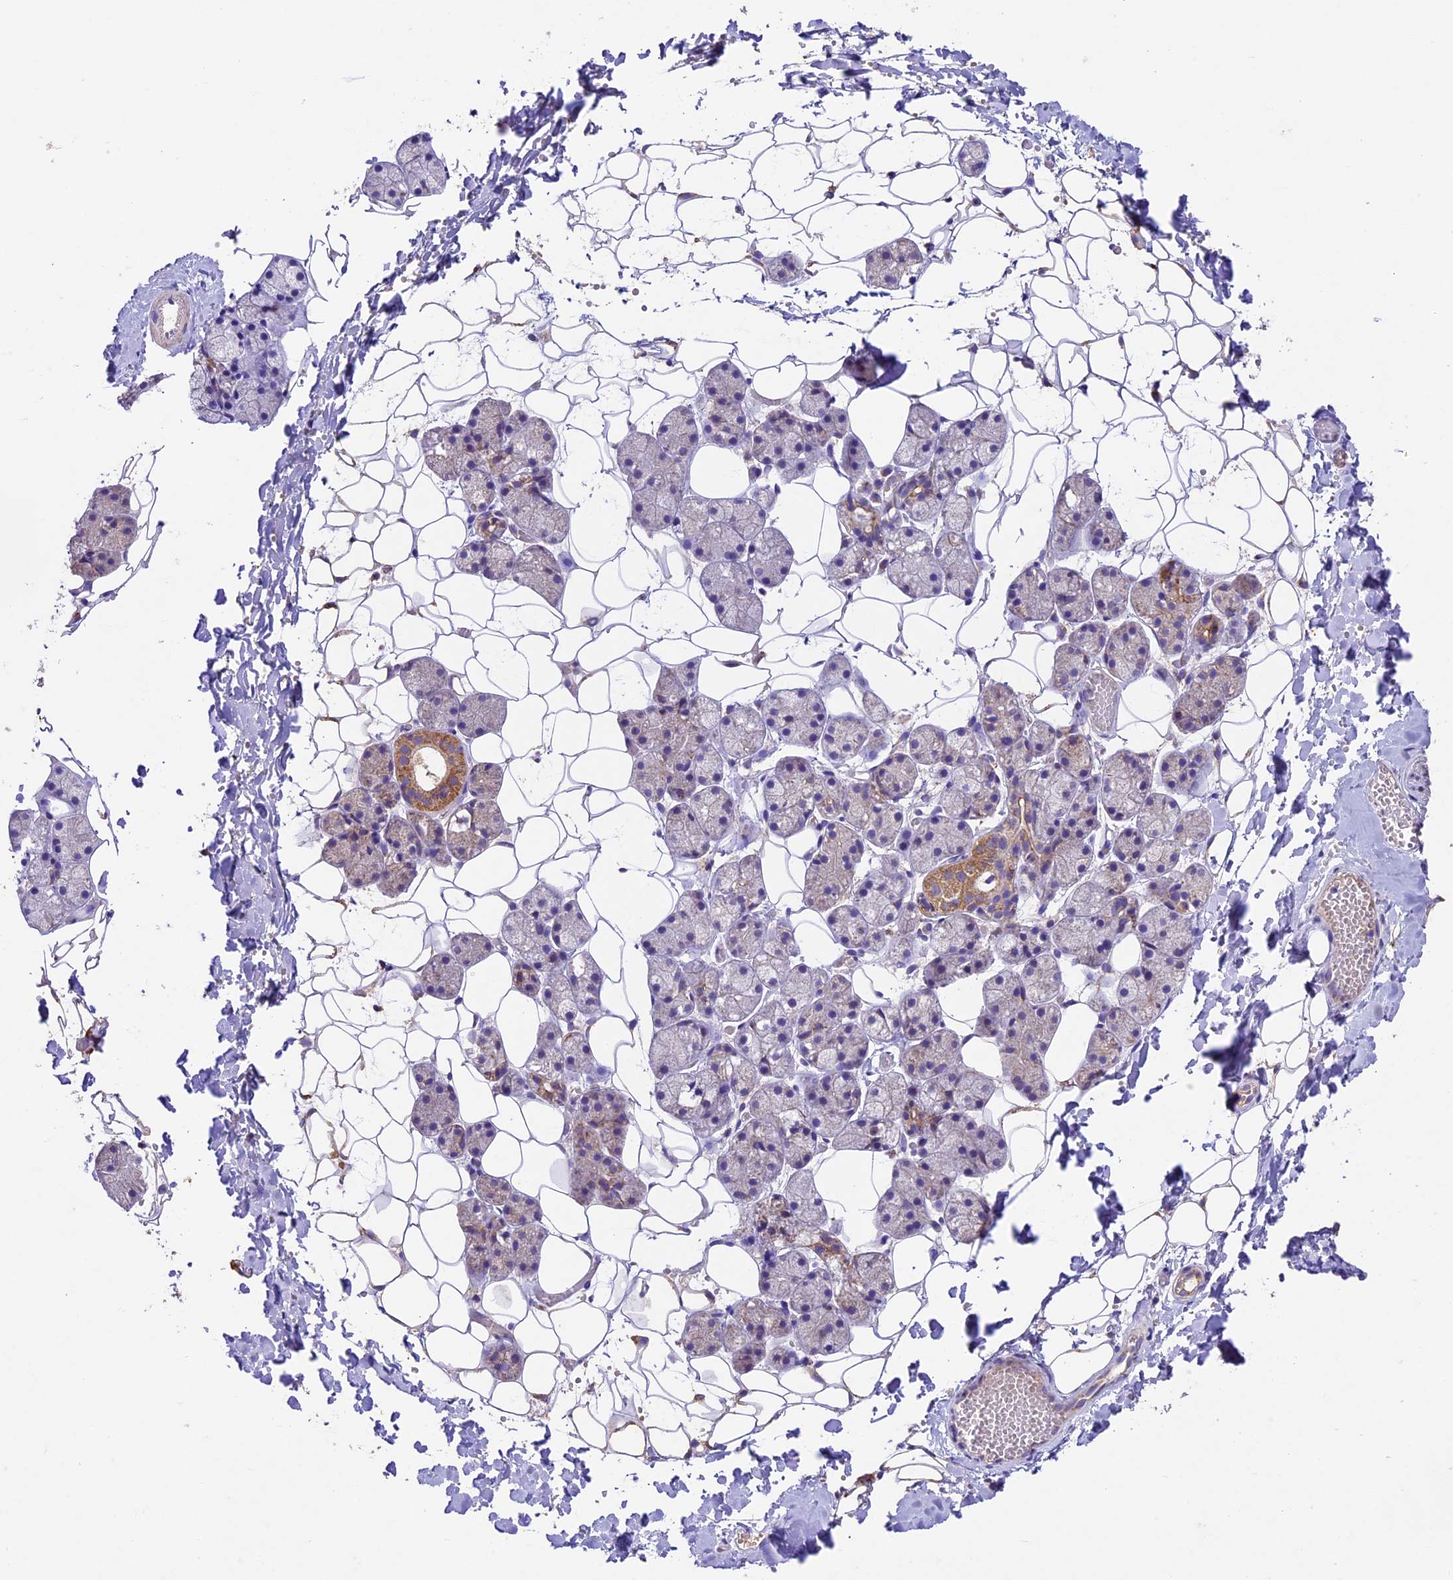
{"staining": {"intensity": "moderate", "quantity": "<25%", "location": "cytoplasmic/membranous"}, "tissue": "salivary gland", "cell_type": "Glandular cells", "image_type": "normal", "snomed": [{"axis": "morphology", "description": "Normal tissue, NOS"}, {"axis": "topography", "description": "Salivary gland"}], "caption": "Immunohistochemistry (IHC) (DAB (3,3'-diaminobenzidine)) staining of unremarkable salivary gland shows moderate cytoplasmic/membranous protein staining in approximately <25% of glandular cells. (Stains: DAB in brown, nuclei in blue, Microscopy: brightfield microscopy at high magnification).", "gene": "PMPCB", "patient": {"sex": "female", "age": 33}}